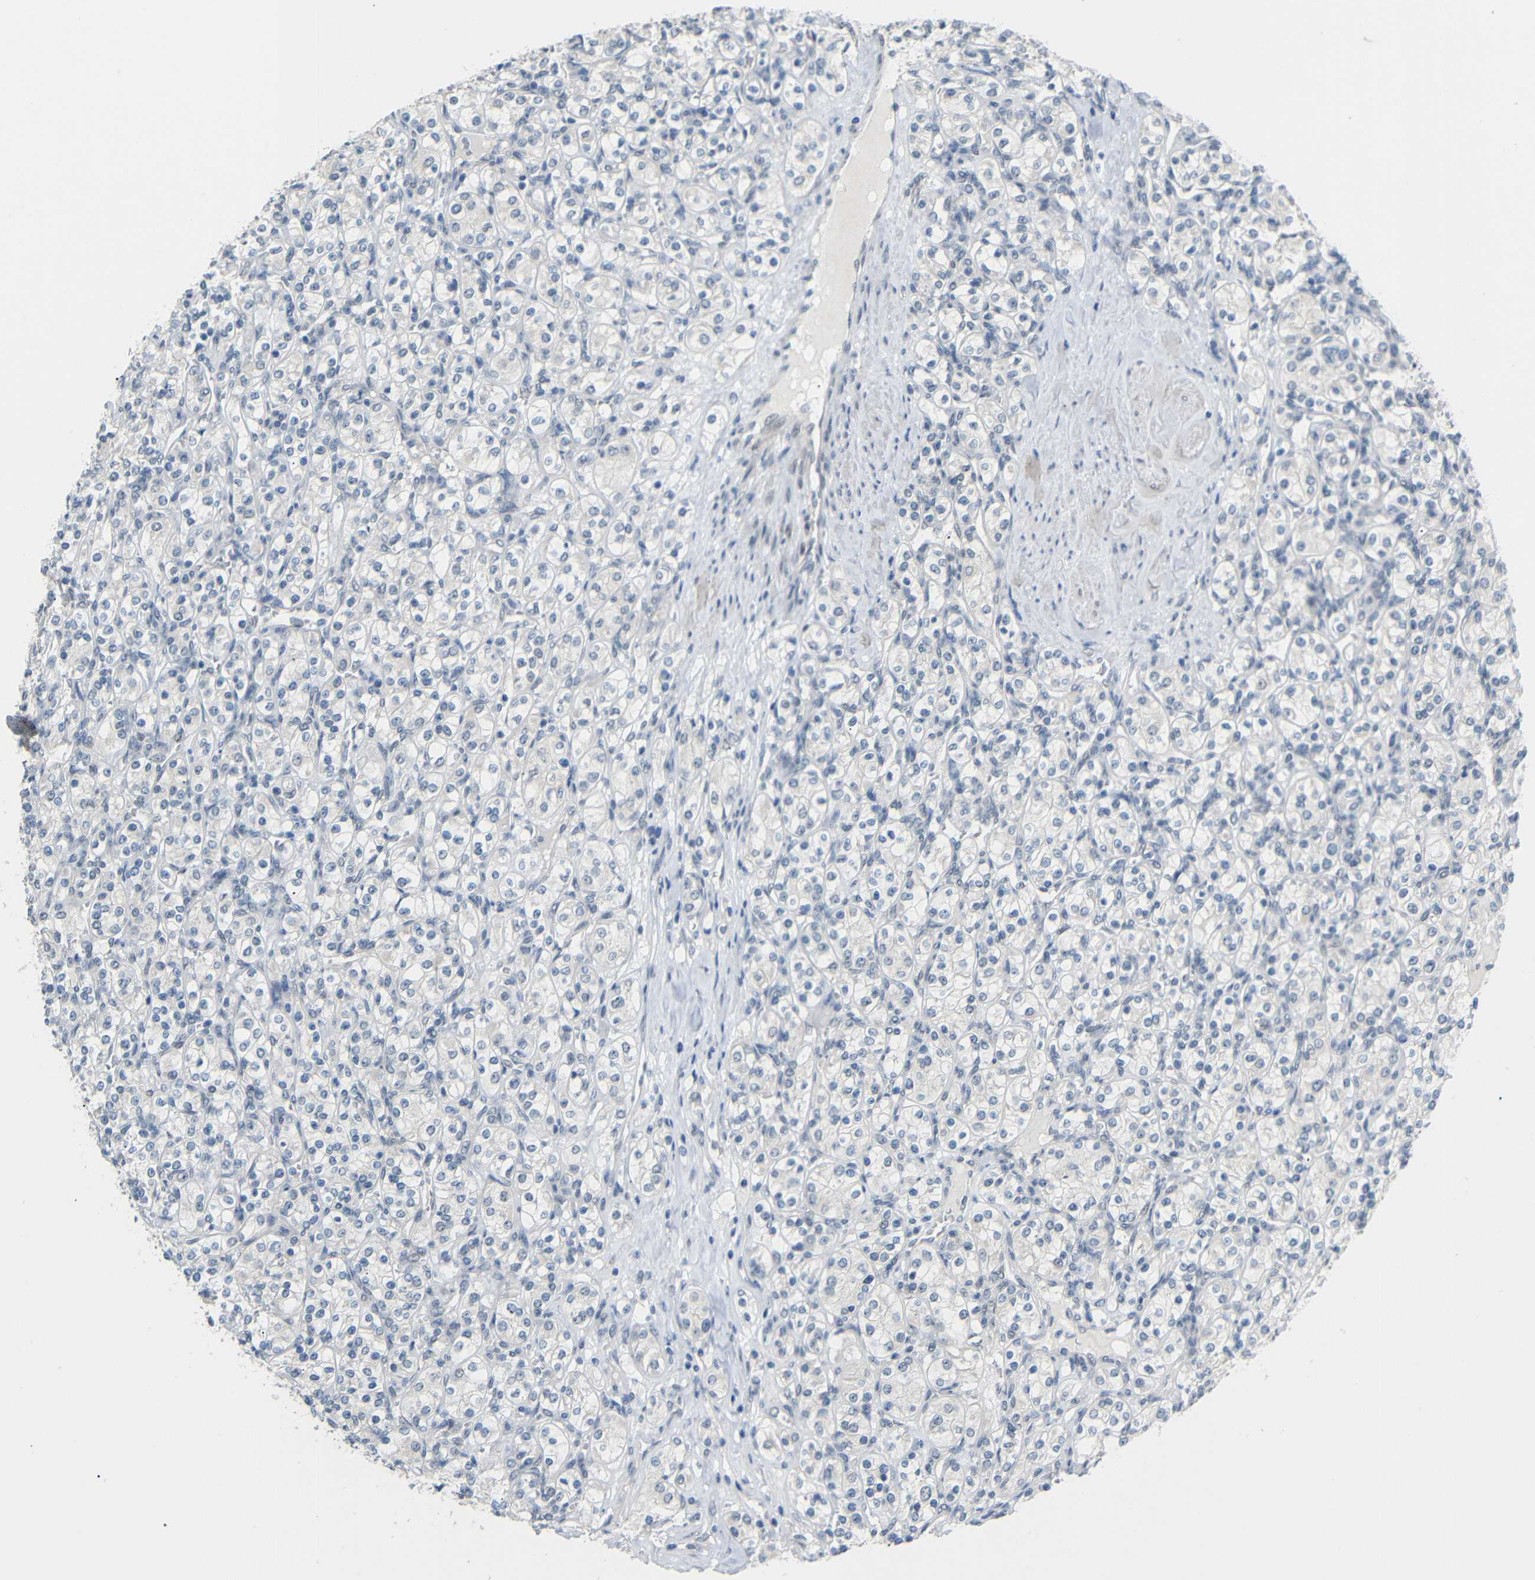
{"staining": {"intensity": "negative", "quantity": "none", "location": "none"}, "tissue": "renal cancer", "cell_type": "Tumor cells", "image_type": "cancer", "snomed": [{"axis": "morphology", "description": "Adenocarcinoma, NOS"}, {"axis": "topography", "description": "Kidney"}], "caption": "The immunohistochemistry (IHC) image has no significant staining in tumor cells of renal cancer (adenocarcinoma) tissue.", "gene": "GPR158", "patient": {"sex": "male", "age": 77}}